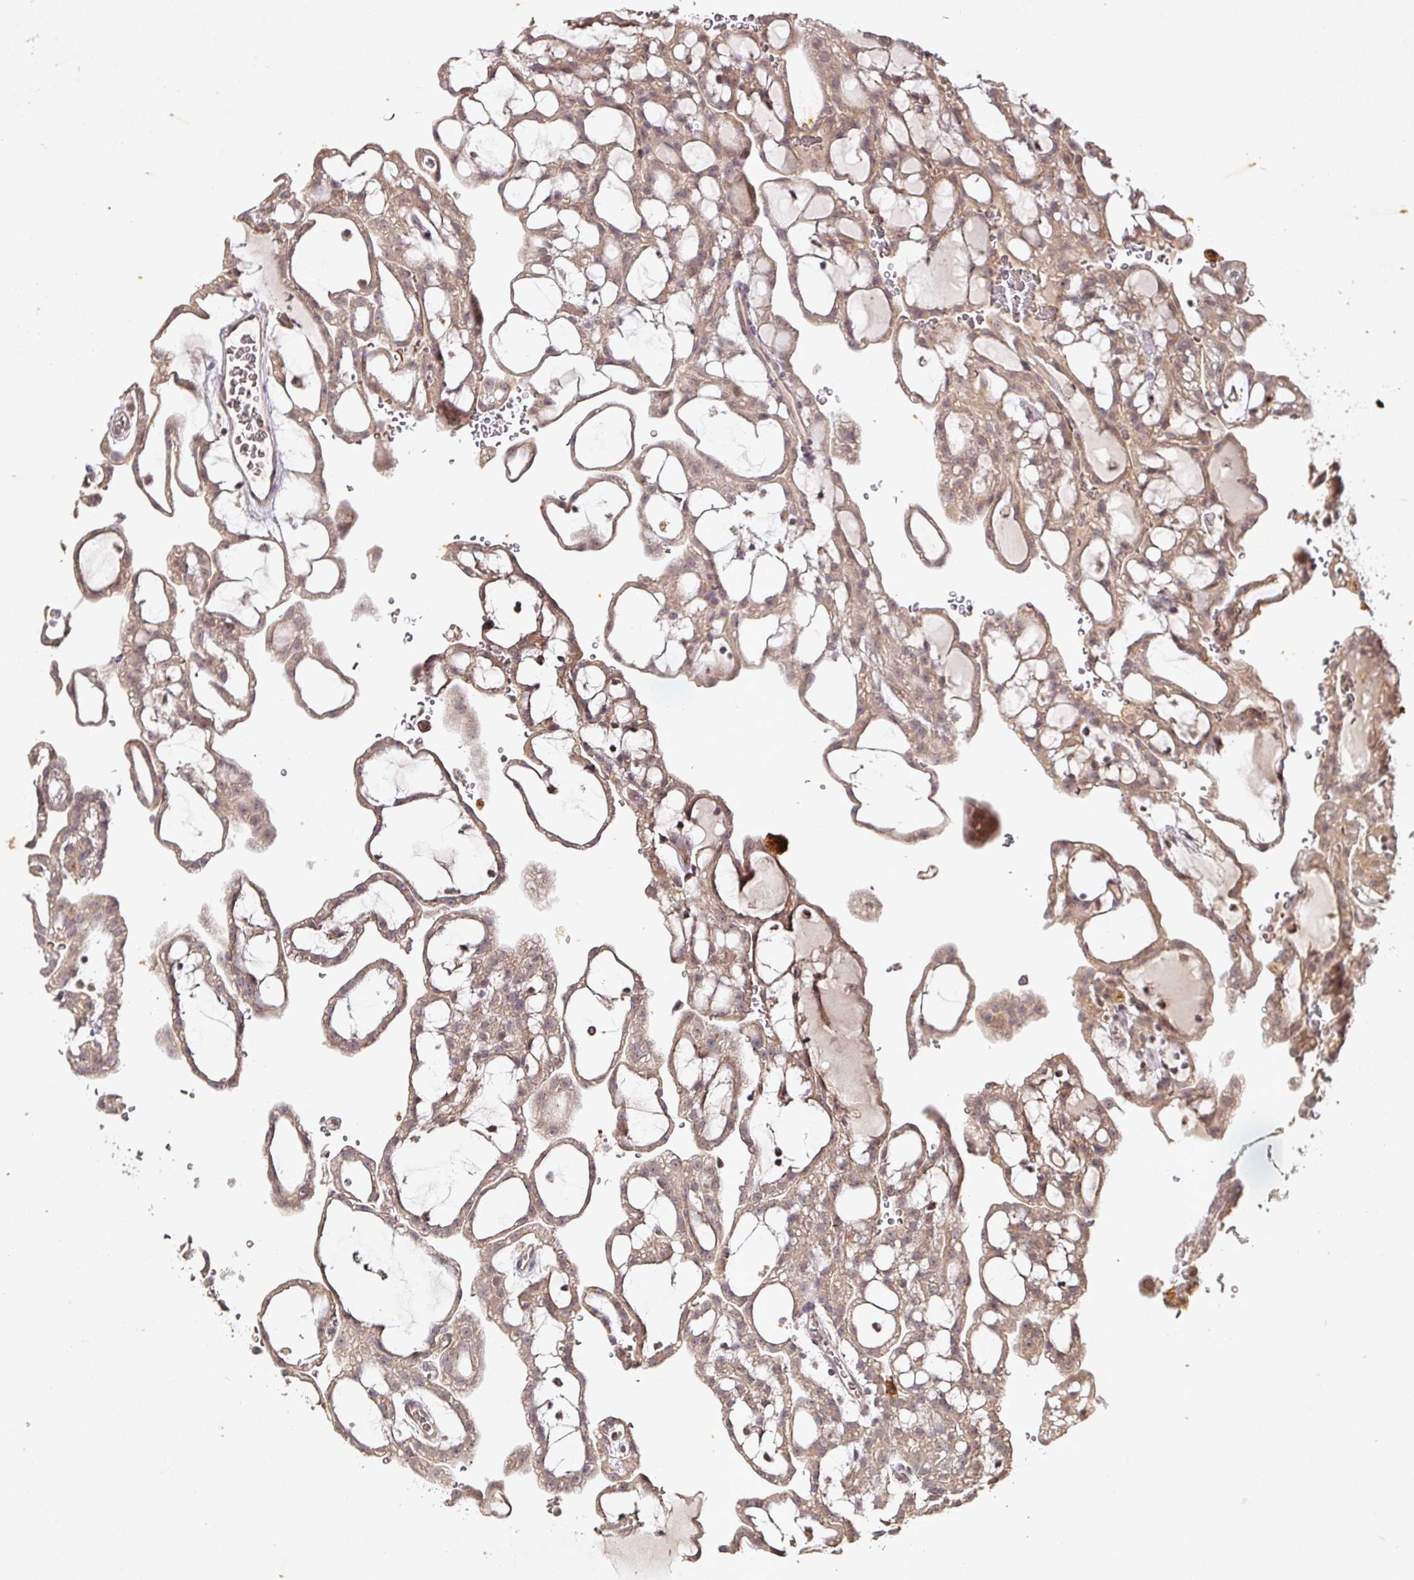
{"staining": {"intensity": "weak", "quantity": ">75%", "location": "cytoplasmic/membranous,nuclear"}, "tissue": "renal cancer", "cell_type": "Tumor cells", "image_type": "cancer", "snomed": [{"axis": "morphology", "description": "Adenocarcinoma, NOS"}, {"axis": "topography", "description": "Kidney"}], "caption": "Brown immunohistochemical staining in human adenocarcinoma (renal) displays weak cytoplasmic/membranous and nuclear positivity in approximately >75% of tumor cells.", "gene": "CAPN5", "patient": {"sex": "male", "age": 63}}